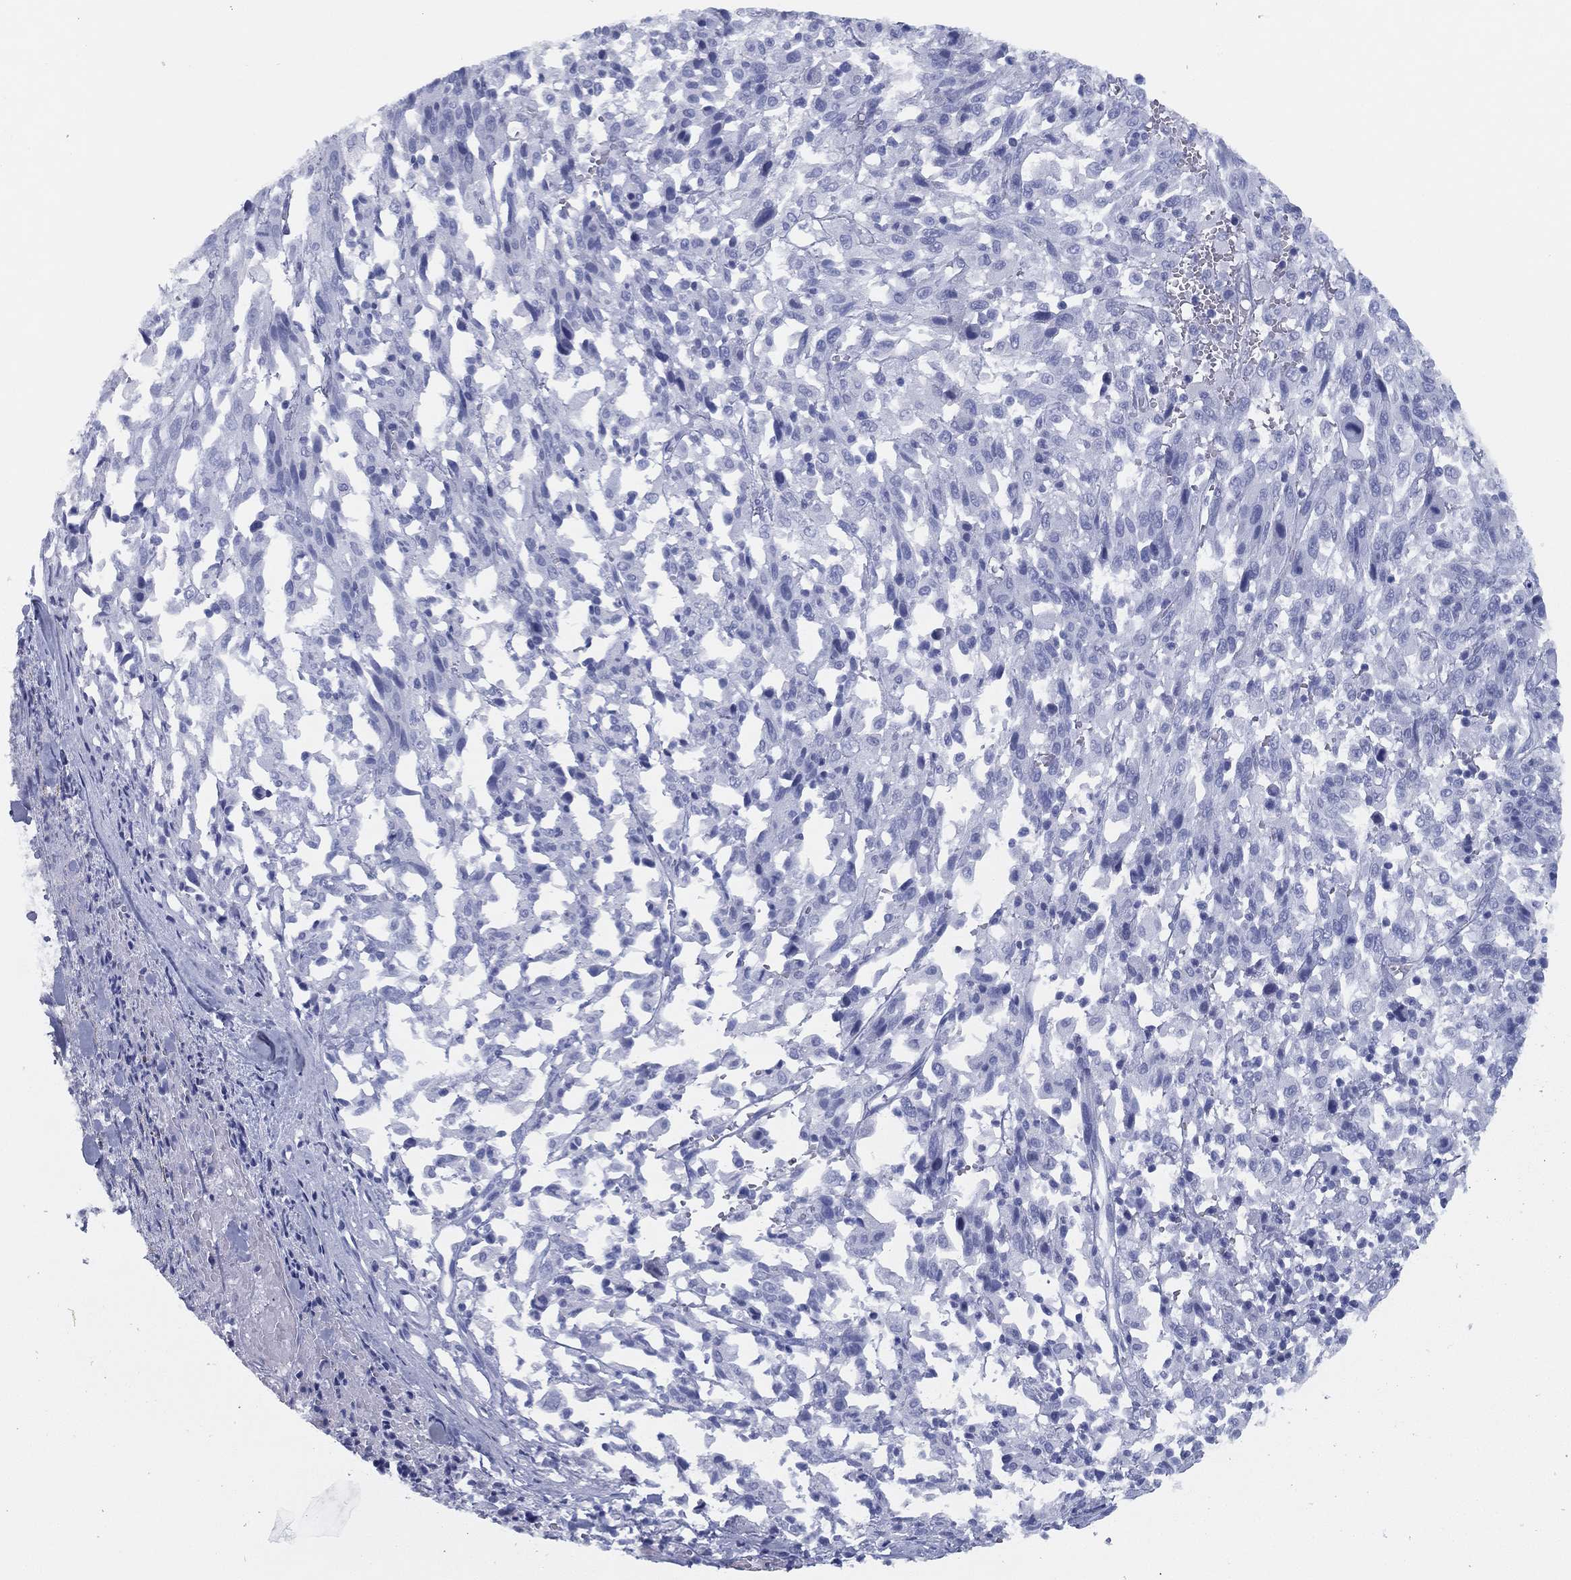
{"staining": {"intensity": "negative", "quantity": "none", "location": "none"}, "tissue": "melanoma", "cell_type": "Tumor cells", "image_type": "cancer", "snomed": [{"axis": "morphology", "description": "Malignant melanoma, NOS"}, {"axis": "topography", "description": "Skin"}], "caption": "Immunohistochemistry (IHC) image of human melanoma stained for a protein (brown), which exhibits no staining in tumor cells.", "gene": "TMEM252", "patient": {"sex": "female", "age": 91}}